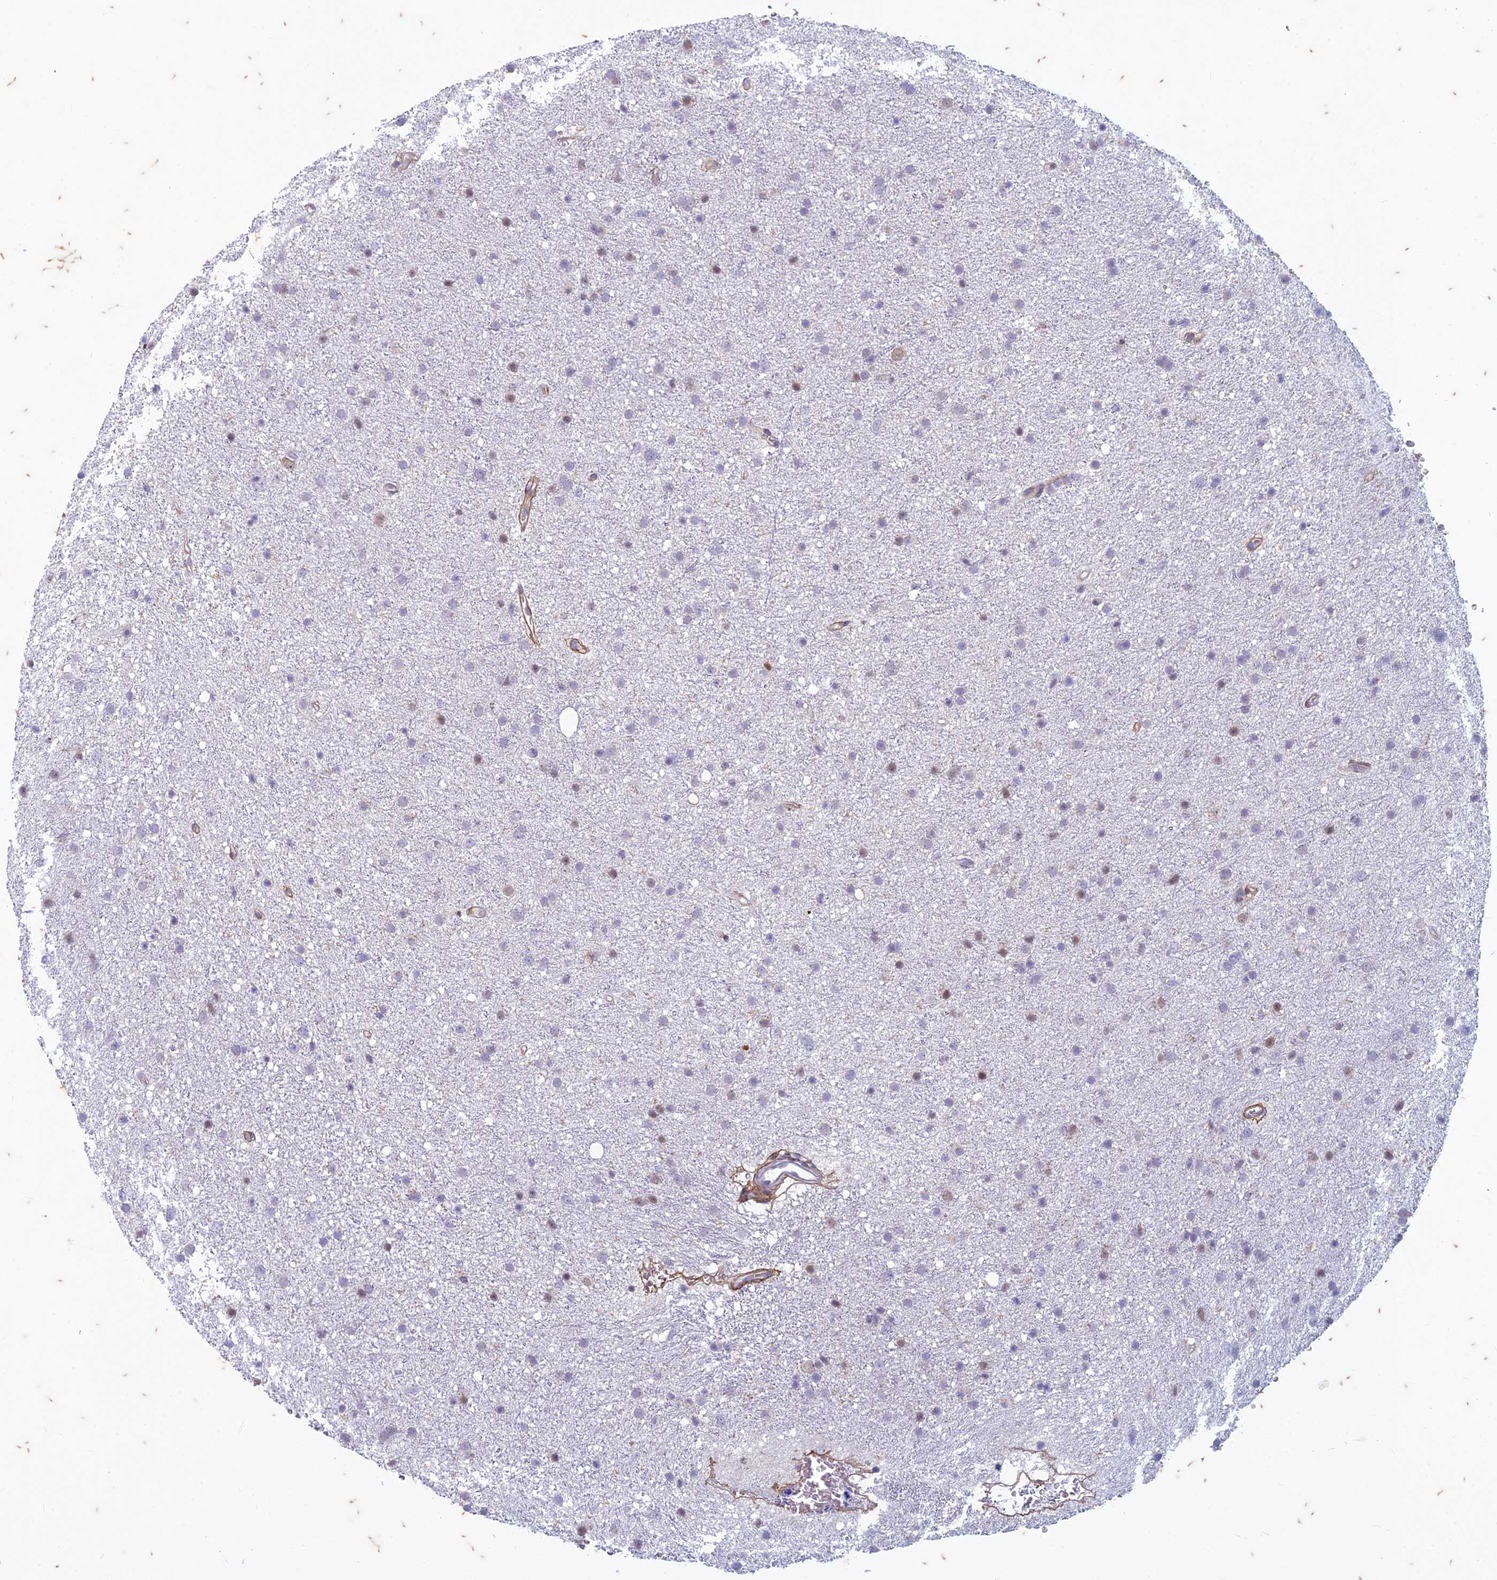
{"staining": {"intensity": "weak", "quantity": "<25%", "location": "nuclear"}, "tissue": "glioma", "cell_type": "Tumor cells", "image_type": "cancer", "snomed": [{"axis": "morphology", "description": "Glioma, malignant, Low grade"}, {"axis": "topography", "description": "Cerebral cortex"}], "caption": "High magnification brightfield microscopy of glioma stained with DAB (brown) and counterstained with hematoxylin (blue): tumor cells show no significant expression.", "gene": "PABPN1L", "patient": {"sex": "female", "age": 39}}